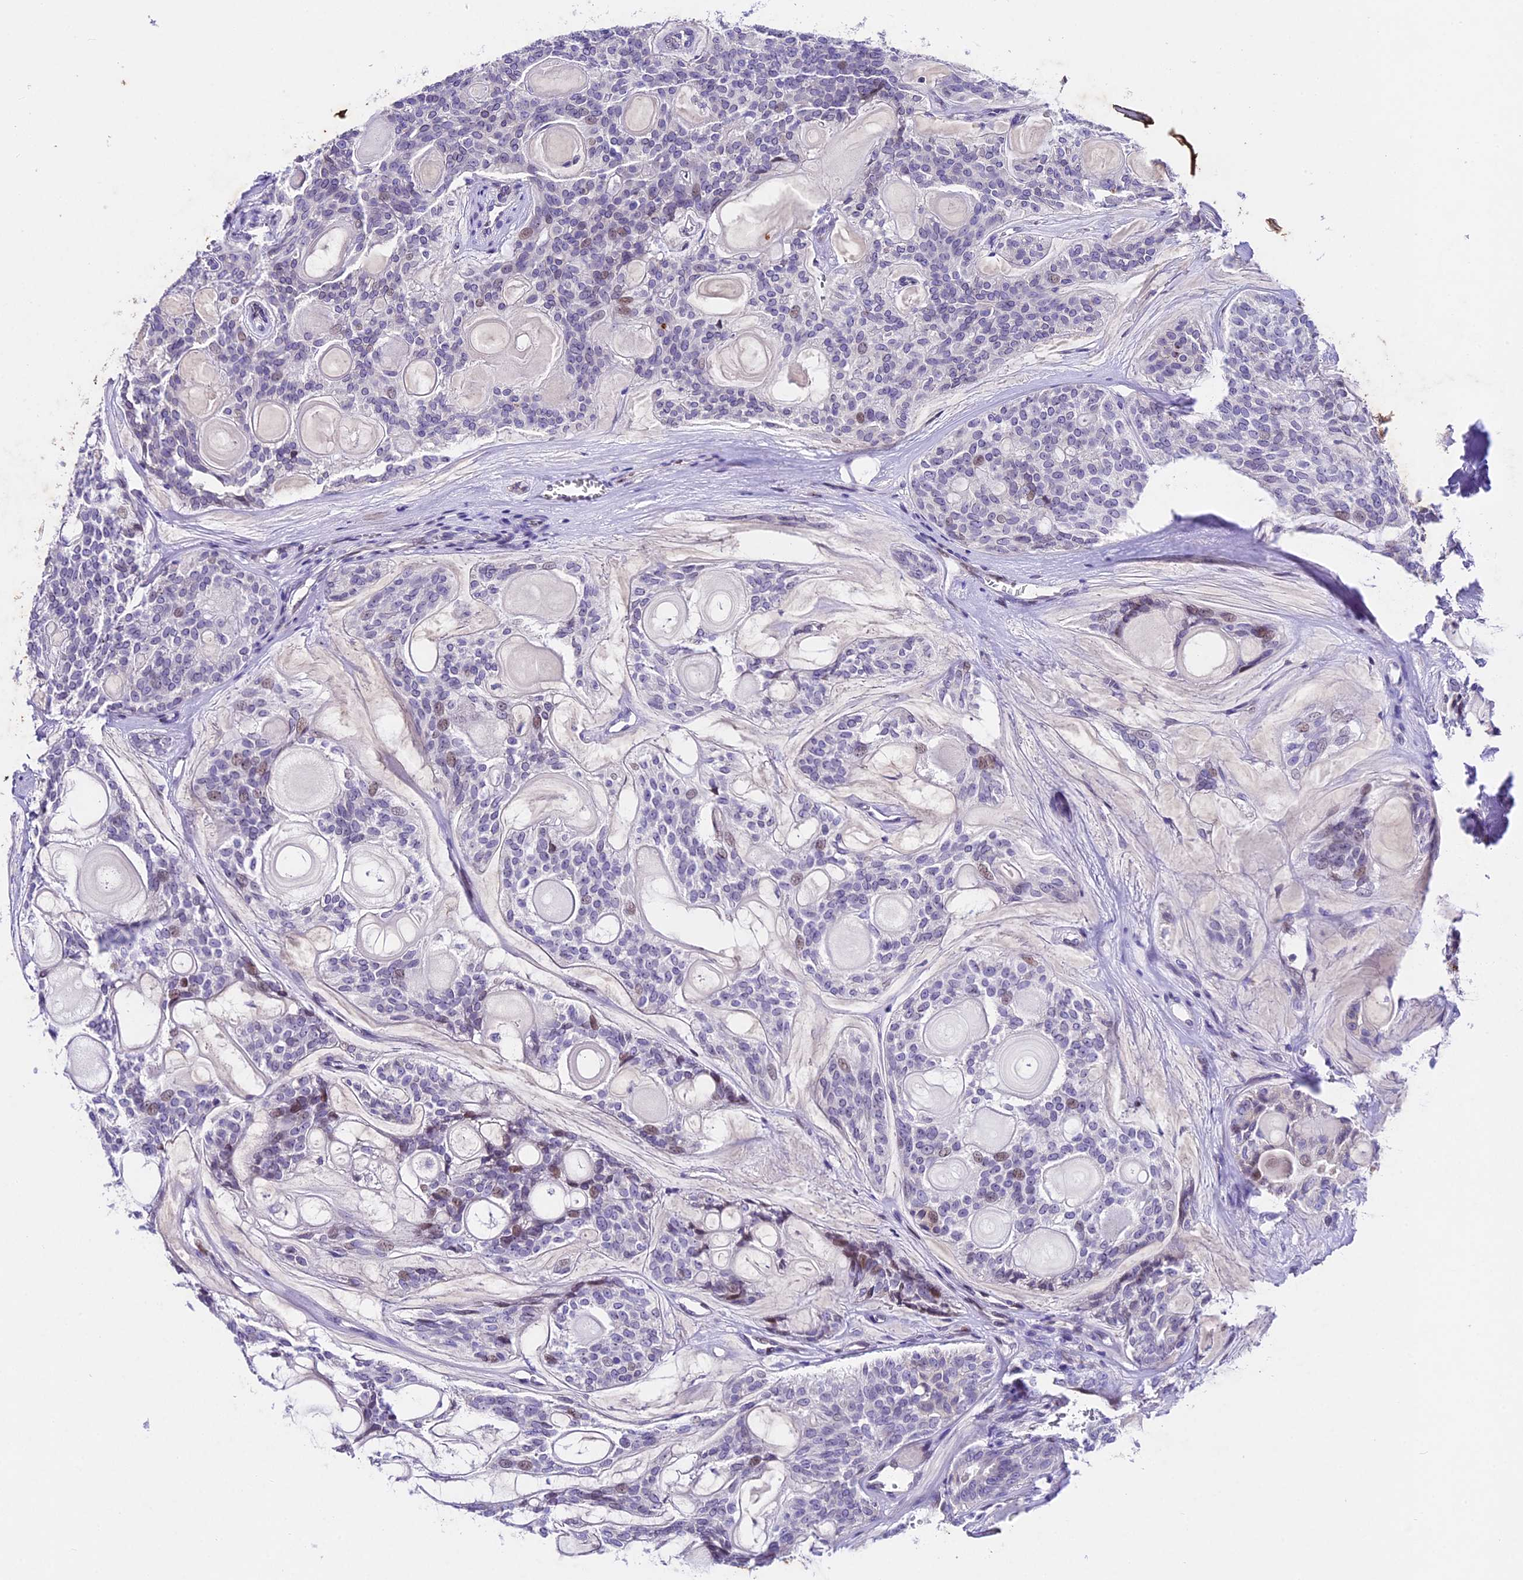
{"staining": {"intensity": "negative", "quantity": "none", "location": "none"}, "tissue": "head and neck cancer", "cell_type": "Tumor cells", "image_type": "cancer", "snomed": [{"axis": "morphology", "description": "Adenocarcinoma, NOS"}, {"axis": "topography", "description": "Head-Neck"}], "caption": "High power microscopy micrograph of an immunohistochemistry photomicrograph of adenocarcinoma (head and neck), revealing no significant staining in tumor cells. (IHC, brightfield microscopy, high magnification).", "gene": "IFT140", "patient": {"sex": "male", "age": 66}}